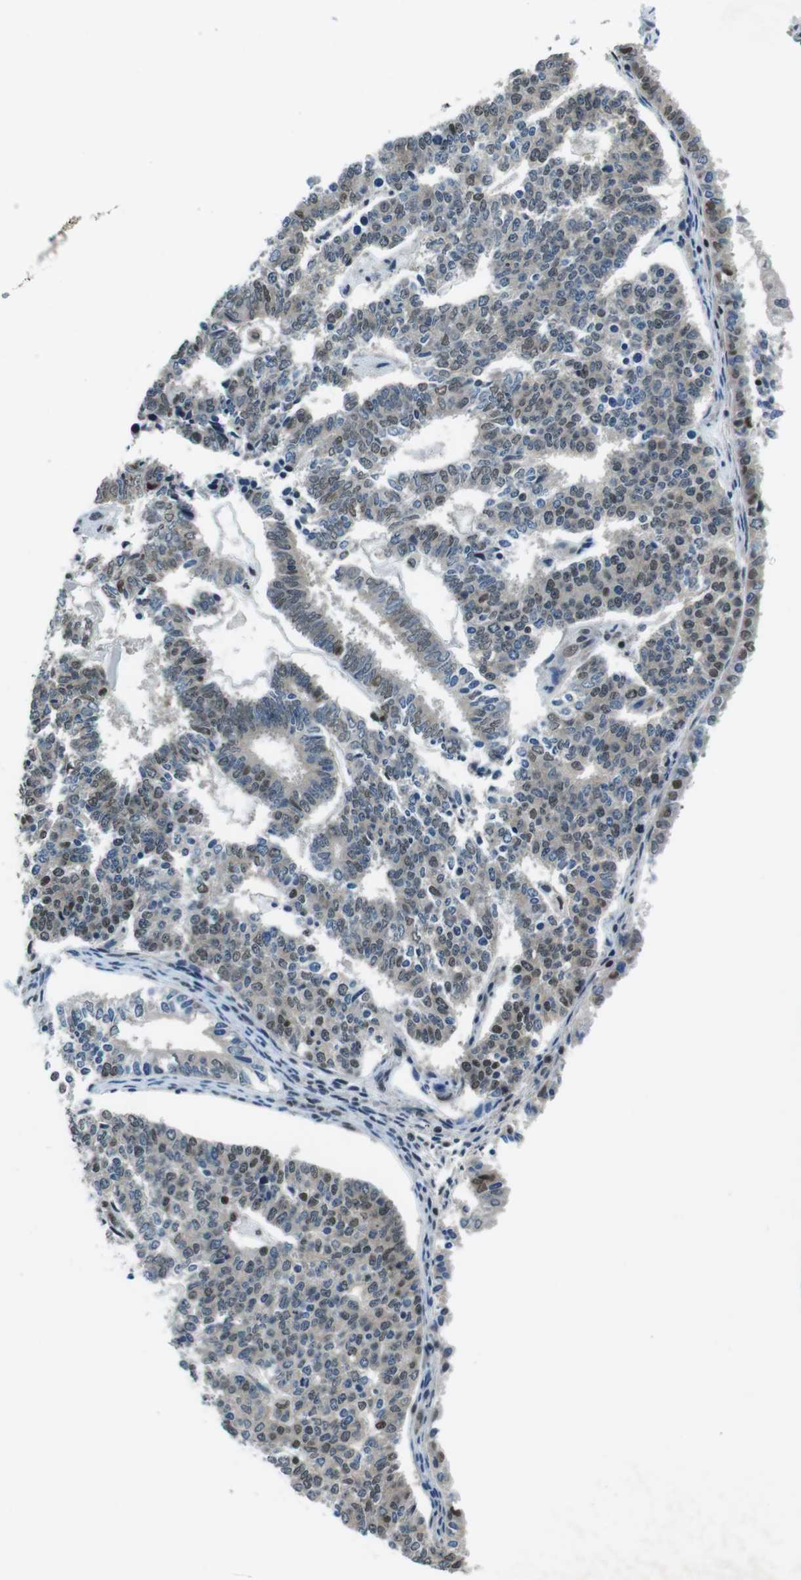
{"staining": {"intensity": "weak", "quantity": "25%-75%", "location": "nuclear"}, "tissue": "endometrial cancer", "cell_type": "Tumor cells", "image_type": "cancer", "snomed": [{"axis": "morphology", "description": "Adenocarcinoma, NOS"}, {"axis": "topography", "description": "Endometrium"}], "caption": "The photomicrograph demonstrates staining of endometrial cancer, revealing weak nuclear protein positivity (brown color) within tumor cells.", "gene": "NEK4", "patient": {"sex": "female", "age": 70}}